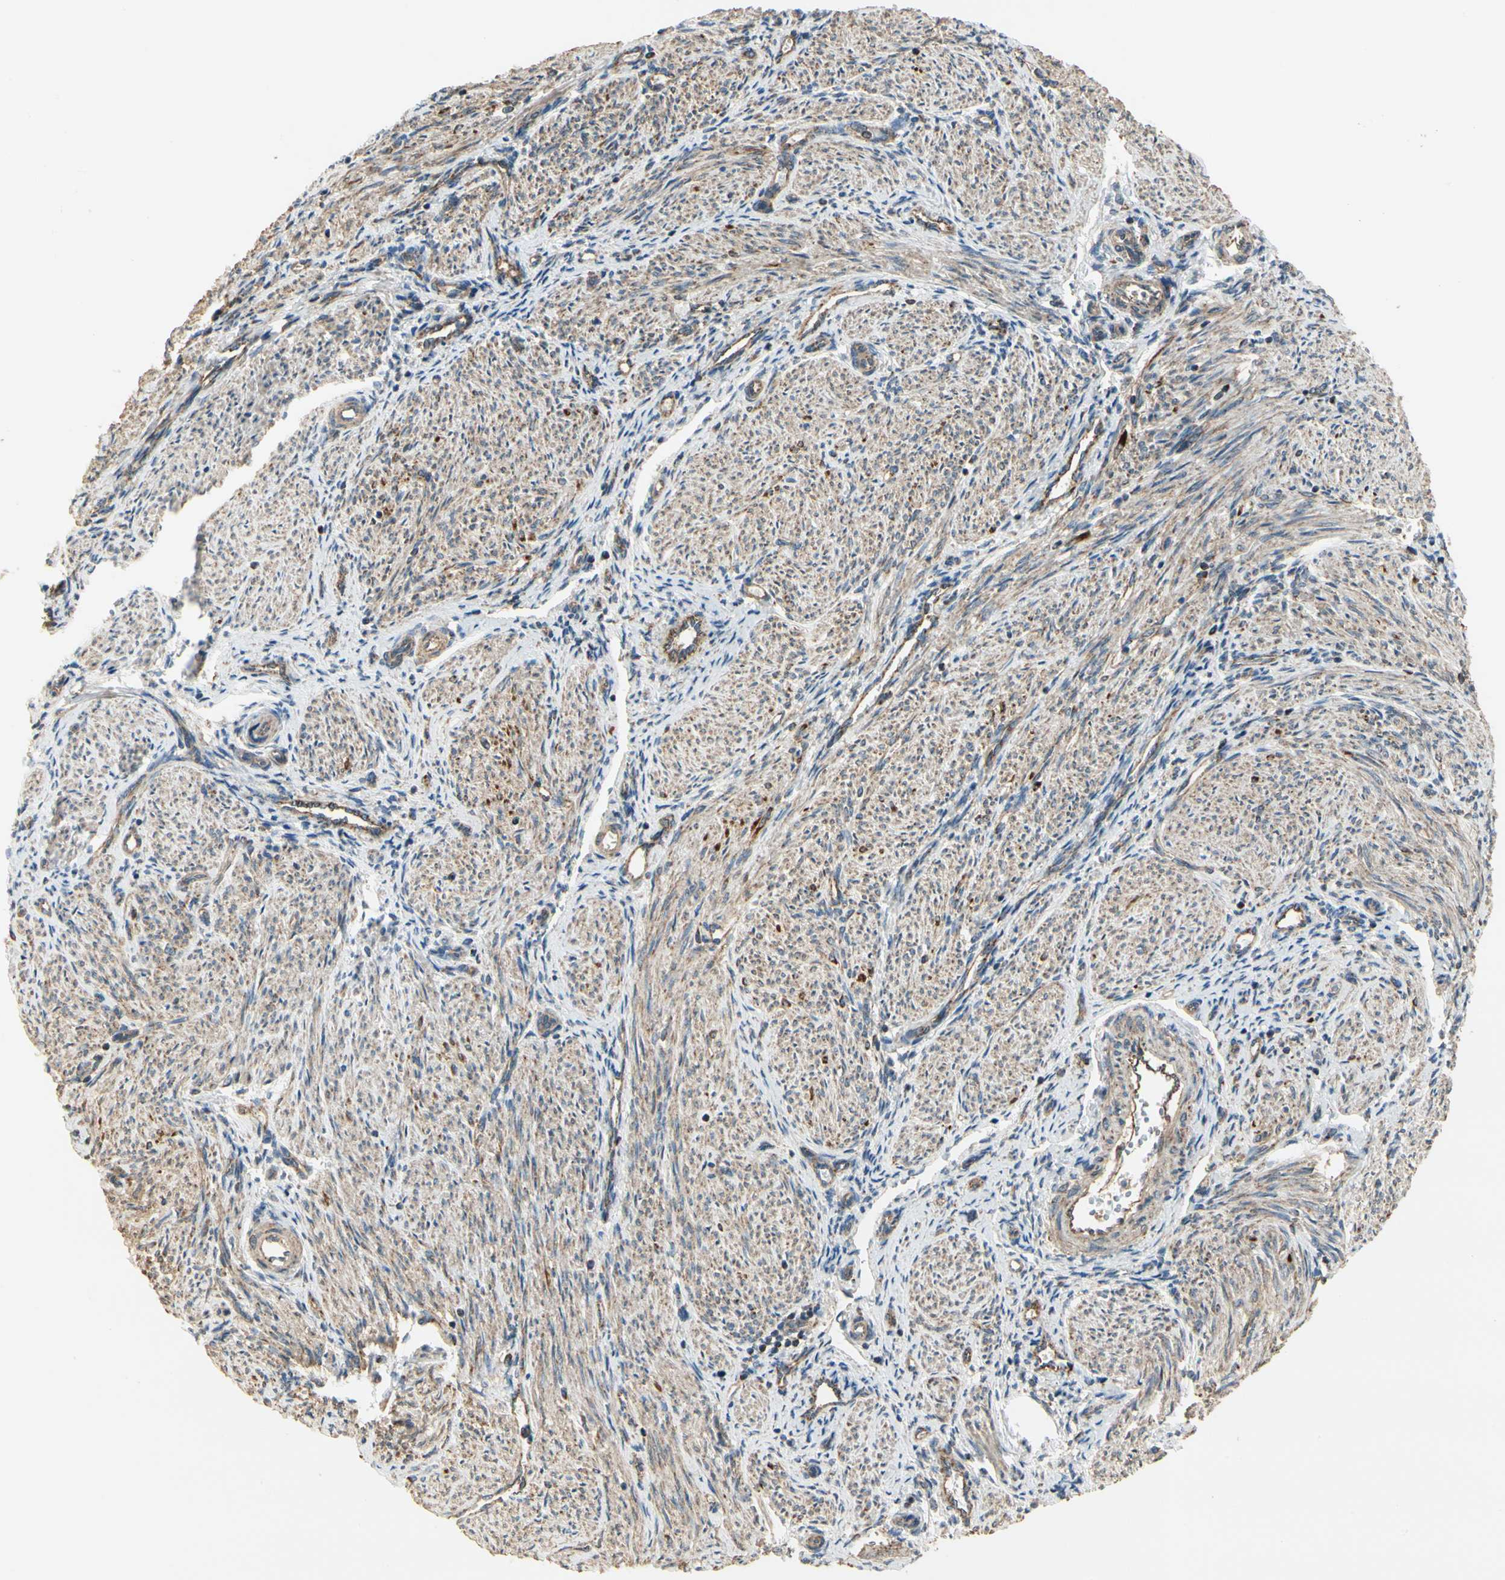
{"staining": {"intensity": "moderate", "quantity": "<25%", "location": "cytoplasmic/membranous"}, "tissue": "endometrium", "cell_type": "Cells in endometrial stroma", "image_type": "normal", "snomed": [{"axis": "morphology", "description": "Normal tissue, NOS"}, {"axis": "topography", "description": "Endometrium"}], "caption": "DAB (3,3'-diaminobenzidine) immunohistochemical staining of unremarkable endometrium reveals moderate cytoplasmic/membranous protein staining in about <25% of cells in endometrial stroma.", "gene": "EPHB3", "patient": {"sex": "female", "age": 36}}